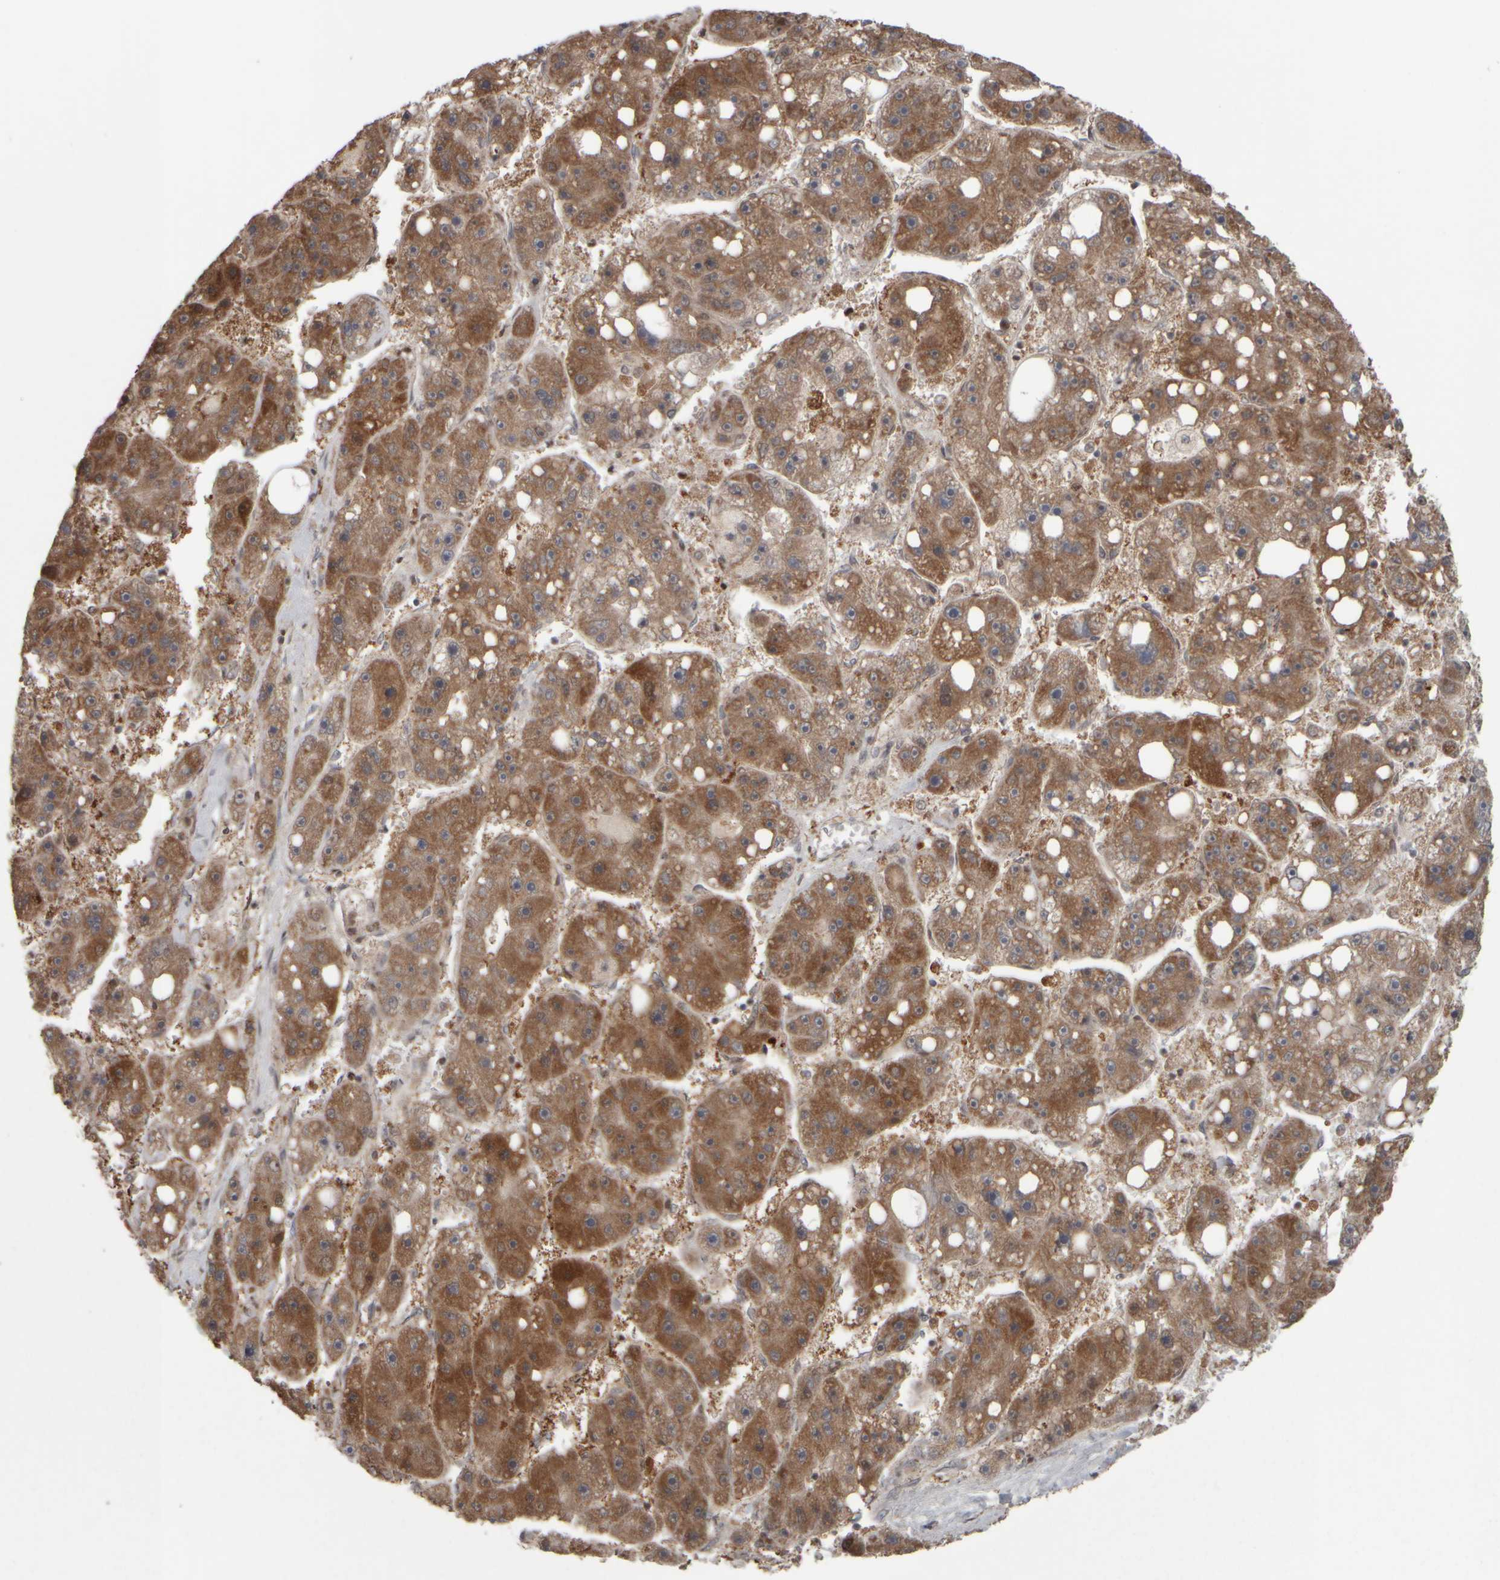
{"staining": {"intensity": "moderate", "quantity": ">75%", "location": "cytoplasmic/membranous"}, "tissue": "liver cancer", "cell_type": "Tumor cells", "image_type": "cancer", "snomed": [{"axis": "morphology", "description": "Carcinoma, Hepatocellular, NOS"}, {"axis": "topography", "description": "Liver"}], "caption": "Immunohistochemistry (IHC) staining of liver hepatocellular carcinoma, which reveals medium levels of moderate cytoplasmic/membranous positivity in about >75% of tumor cells indicating moderate cytoplasmic/membranous protein expression. The staining was performed using DAB (brown) for protein detection and nuclei were counterstained in hematoxylin (blue).", "gene": "CWC27", "patient": {"sex": "female", "age": 61}}